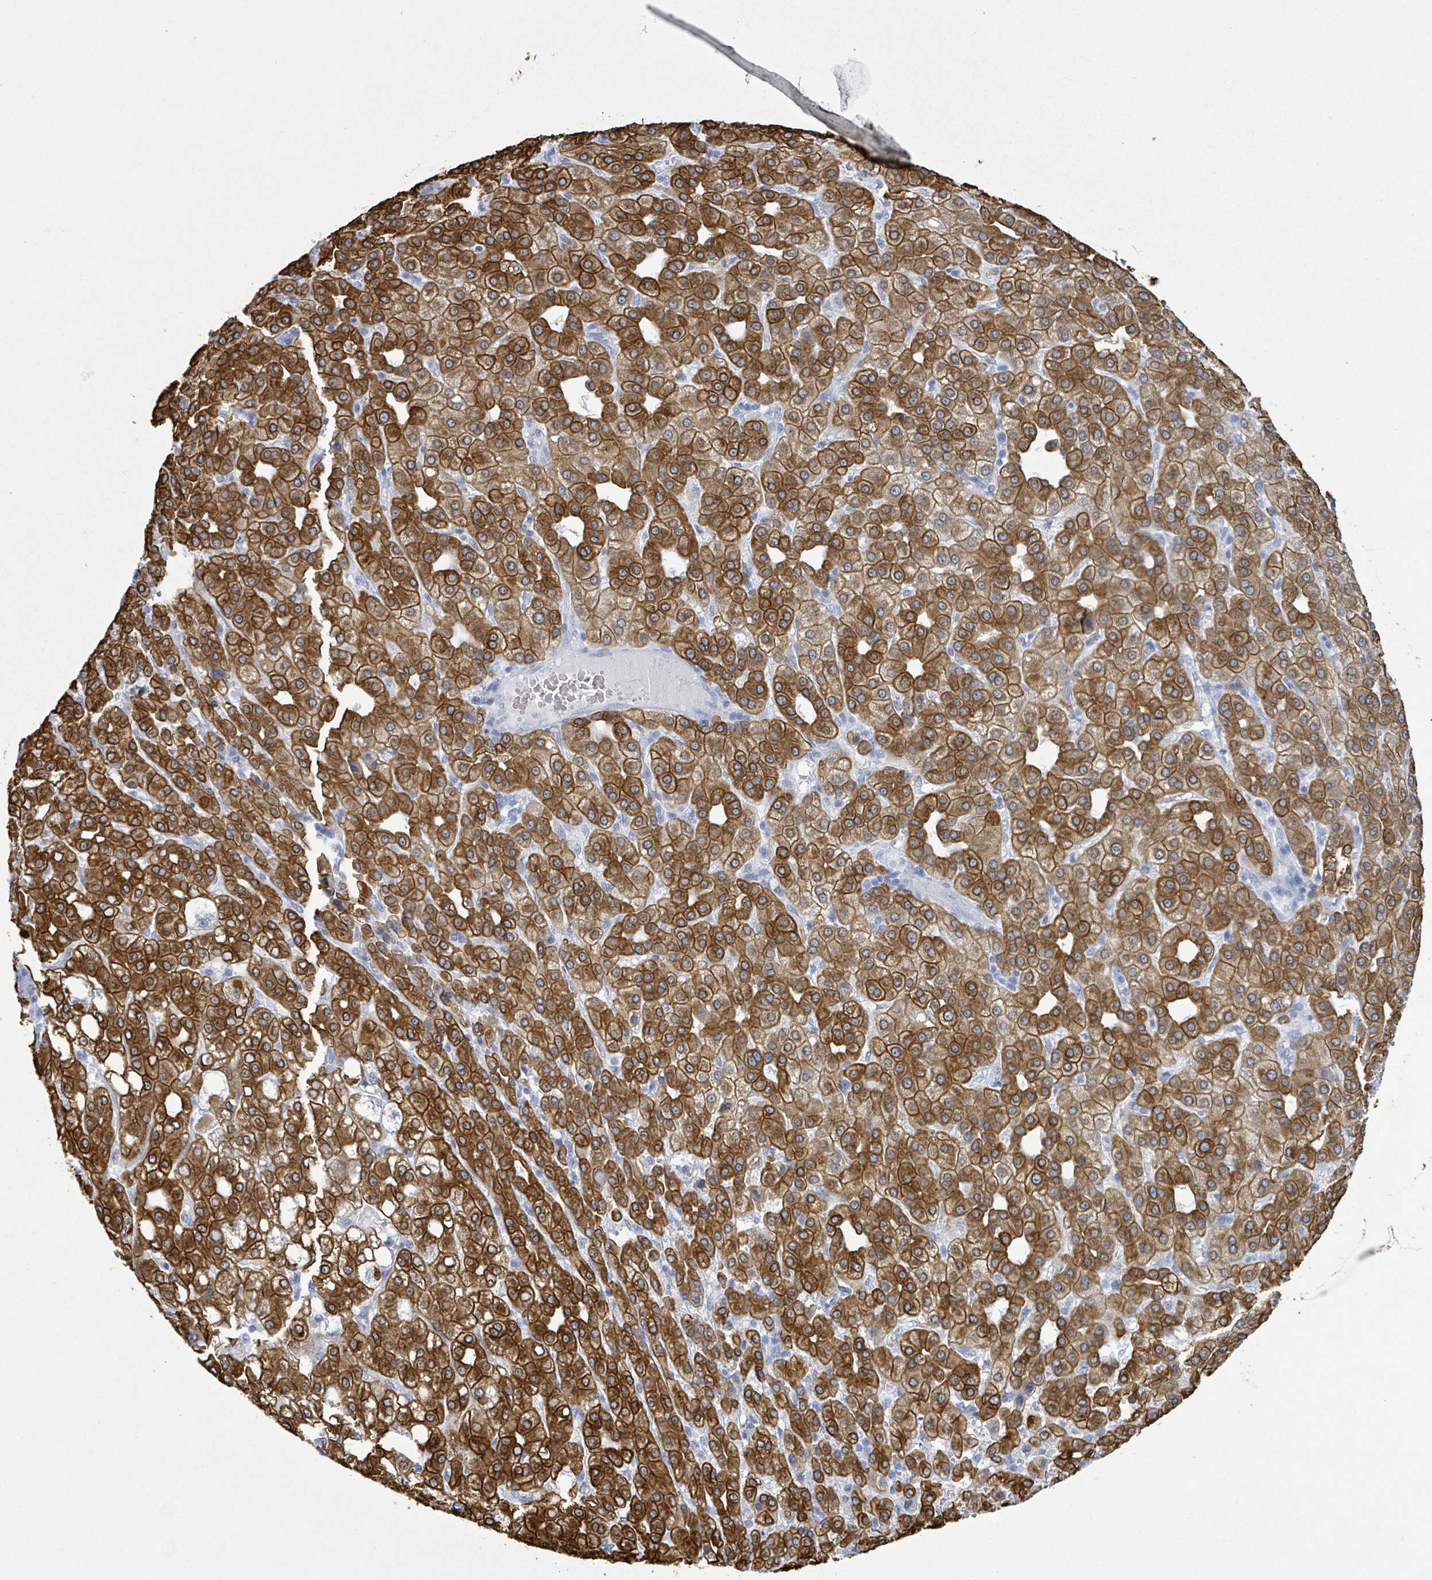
{"staining": {"intensity": "strong", "quantity": ">75%", "location": "cytoplasmic/membranous"}, "tissue": "liver cancer", "cell_type": "Tumor cells", "image_type": "cancer", "snomed": [{"axis": "morphology", "description": "Carcinoma, Hepatocellular, NOS"}, {"axis": "topography", "description": "Liver"}], "caption": "Hepatocellular carcinoma (liver) stained with a brown dye displays strong cytoplasmic/membranous positive expression in approximately >75% of tumor cells.", "gene": "KRT8", "patient": {"sex": "male", "age": 65}}